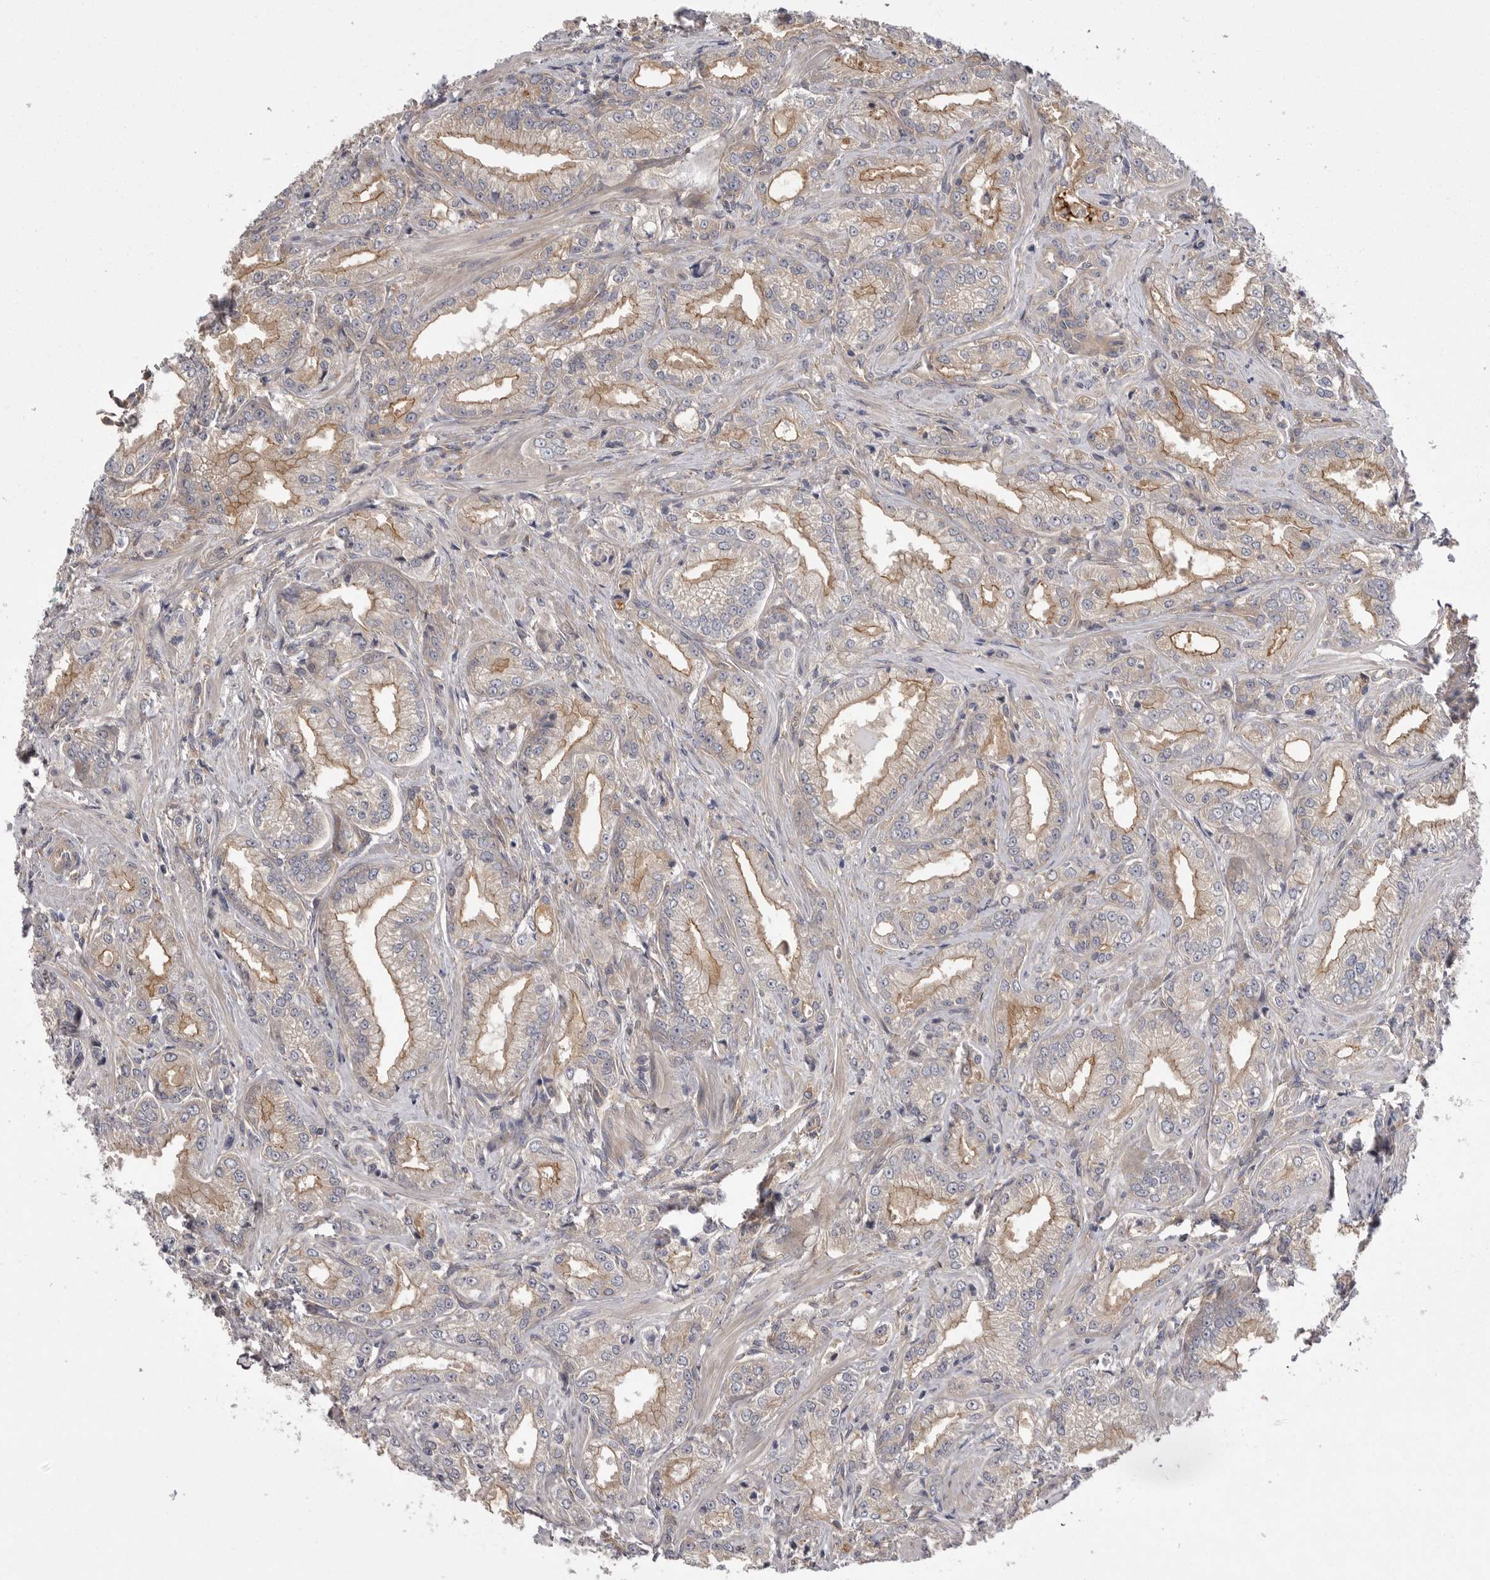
{"staining": {"intensity": "weak", "quantity": "25%-75%", "location": "cytoplasmic/membranous"}, "tissue": "prostate cancer", "cell_type": "Tumor cells", "image_type": "cancer", "snomed": [{"axis": "morphology", "description": "Adenocarcinoma, Low grade"}, {"axis": "topography", "description": "Prostate"}], "caption": "Human prostate cancer (low-grade adenocarcinoma) stained with a protein marker shows weak staining in tumor cells.", "gene": "OSBPL9", "patient": {"sex": "male", "age": 62}}